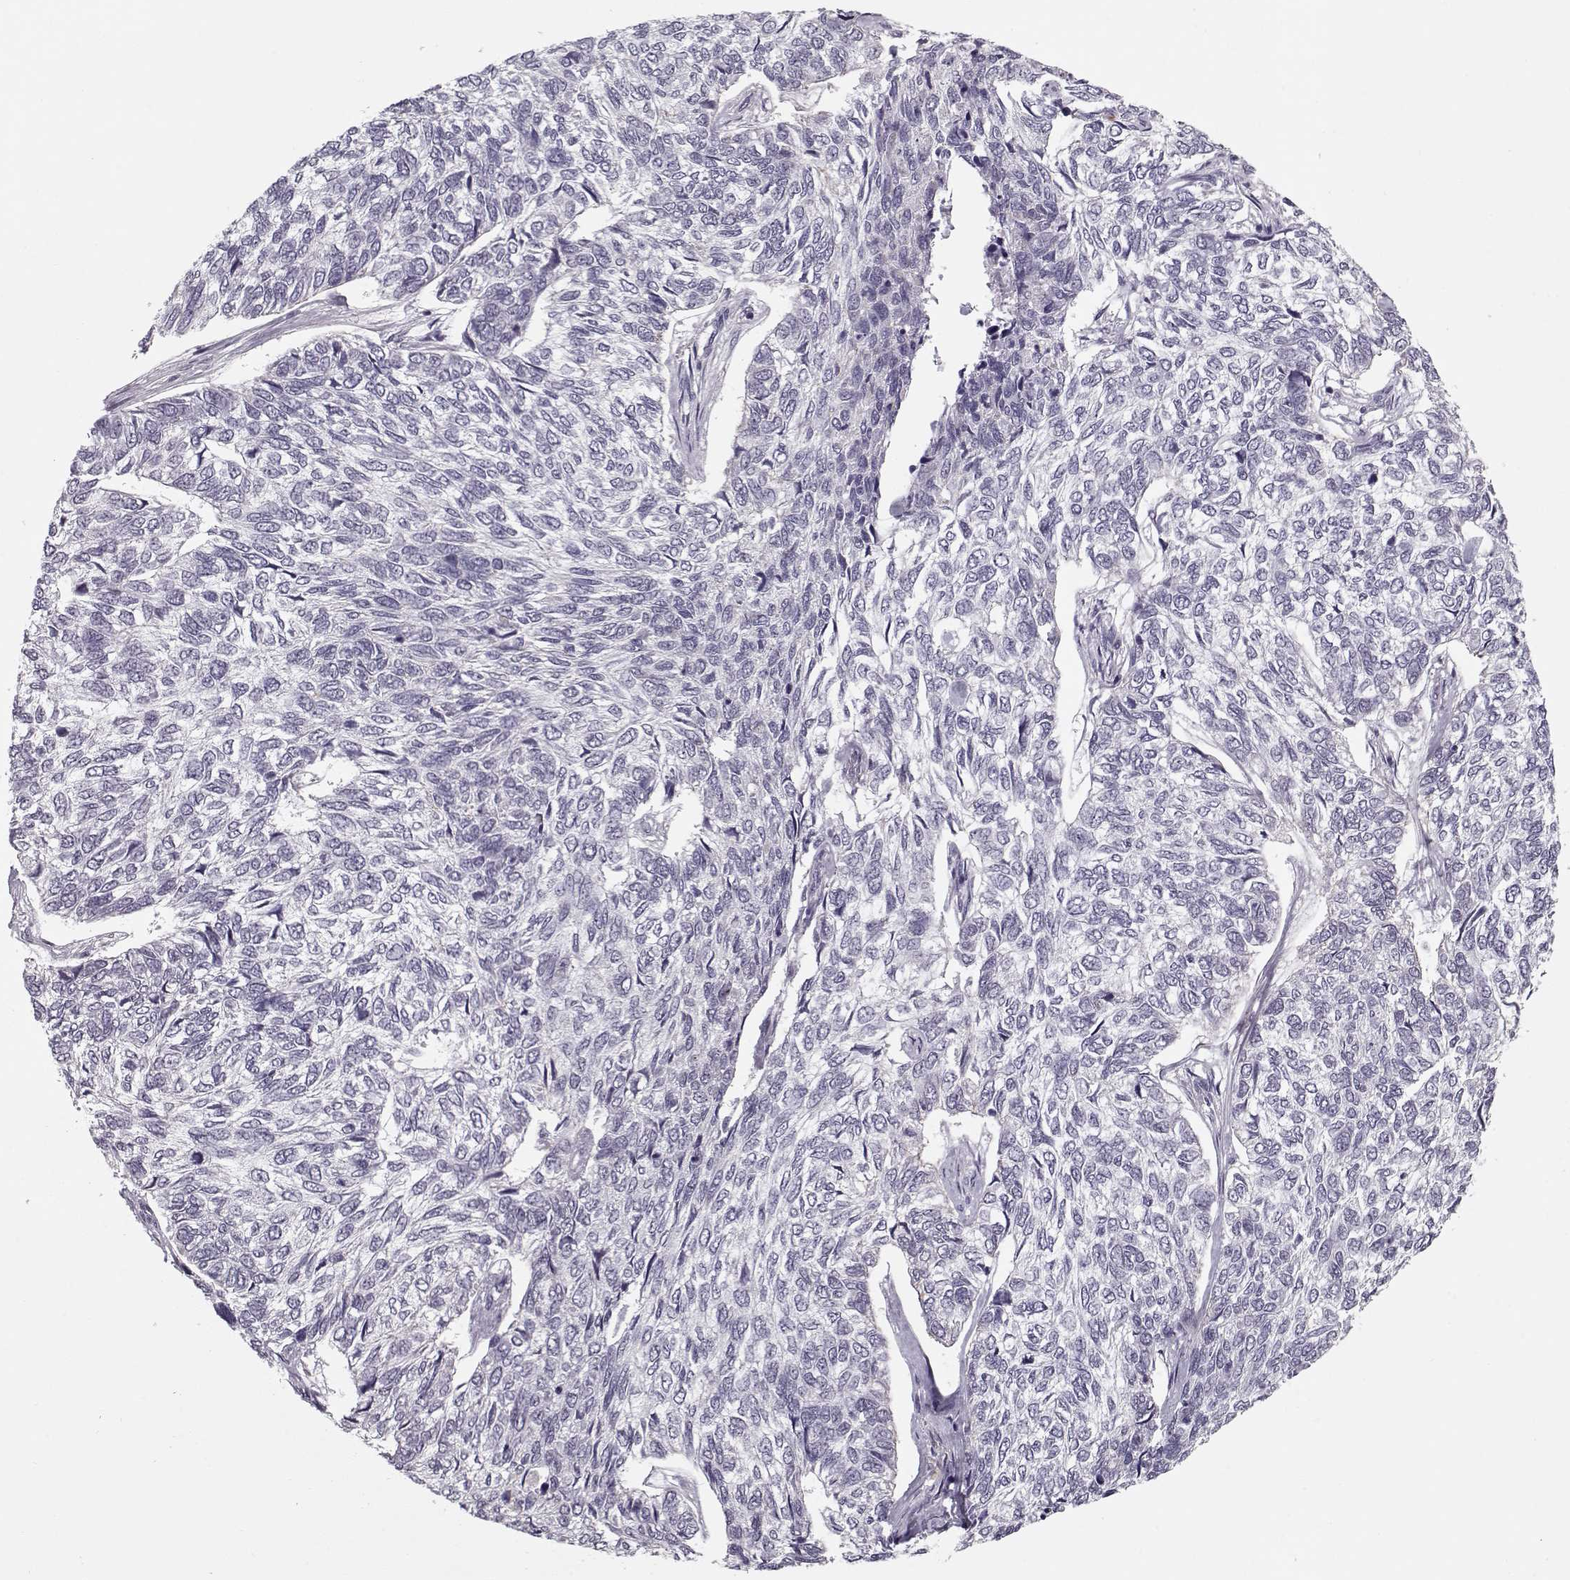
{"staining": {"intensity": "negative", "quantity": "none", "location": "none"}, "tissue": "skin cancer", "cell_type": "Tumor cells", "image_type": "cancer", "snomed": [{"axis": "morphology", "description": "Basal cell carcinoma"}, {"axis": "topography", "description": "Skin"}], "caption": "An IHC histopathology image of skin cancer (basal cell carcinoma) is shown. There is no staining in tumor cells of skin cancer (basal cell carcinoma).", "gene": "DNAI3", "patient": {"sex": "female", "age": 65}}